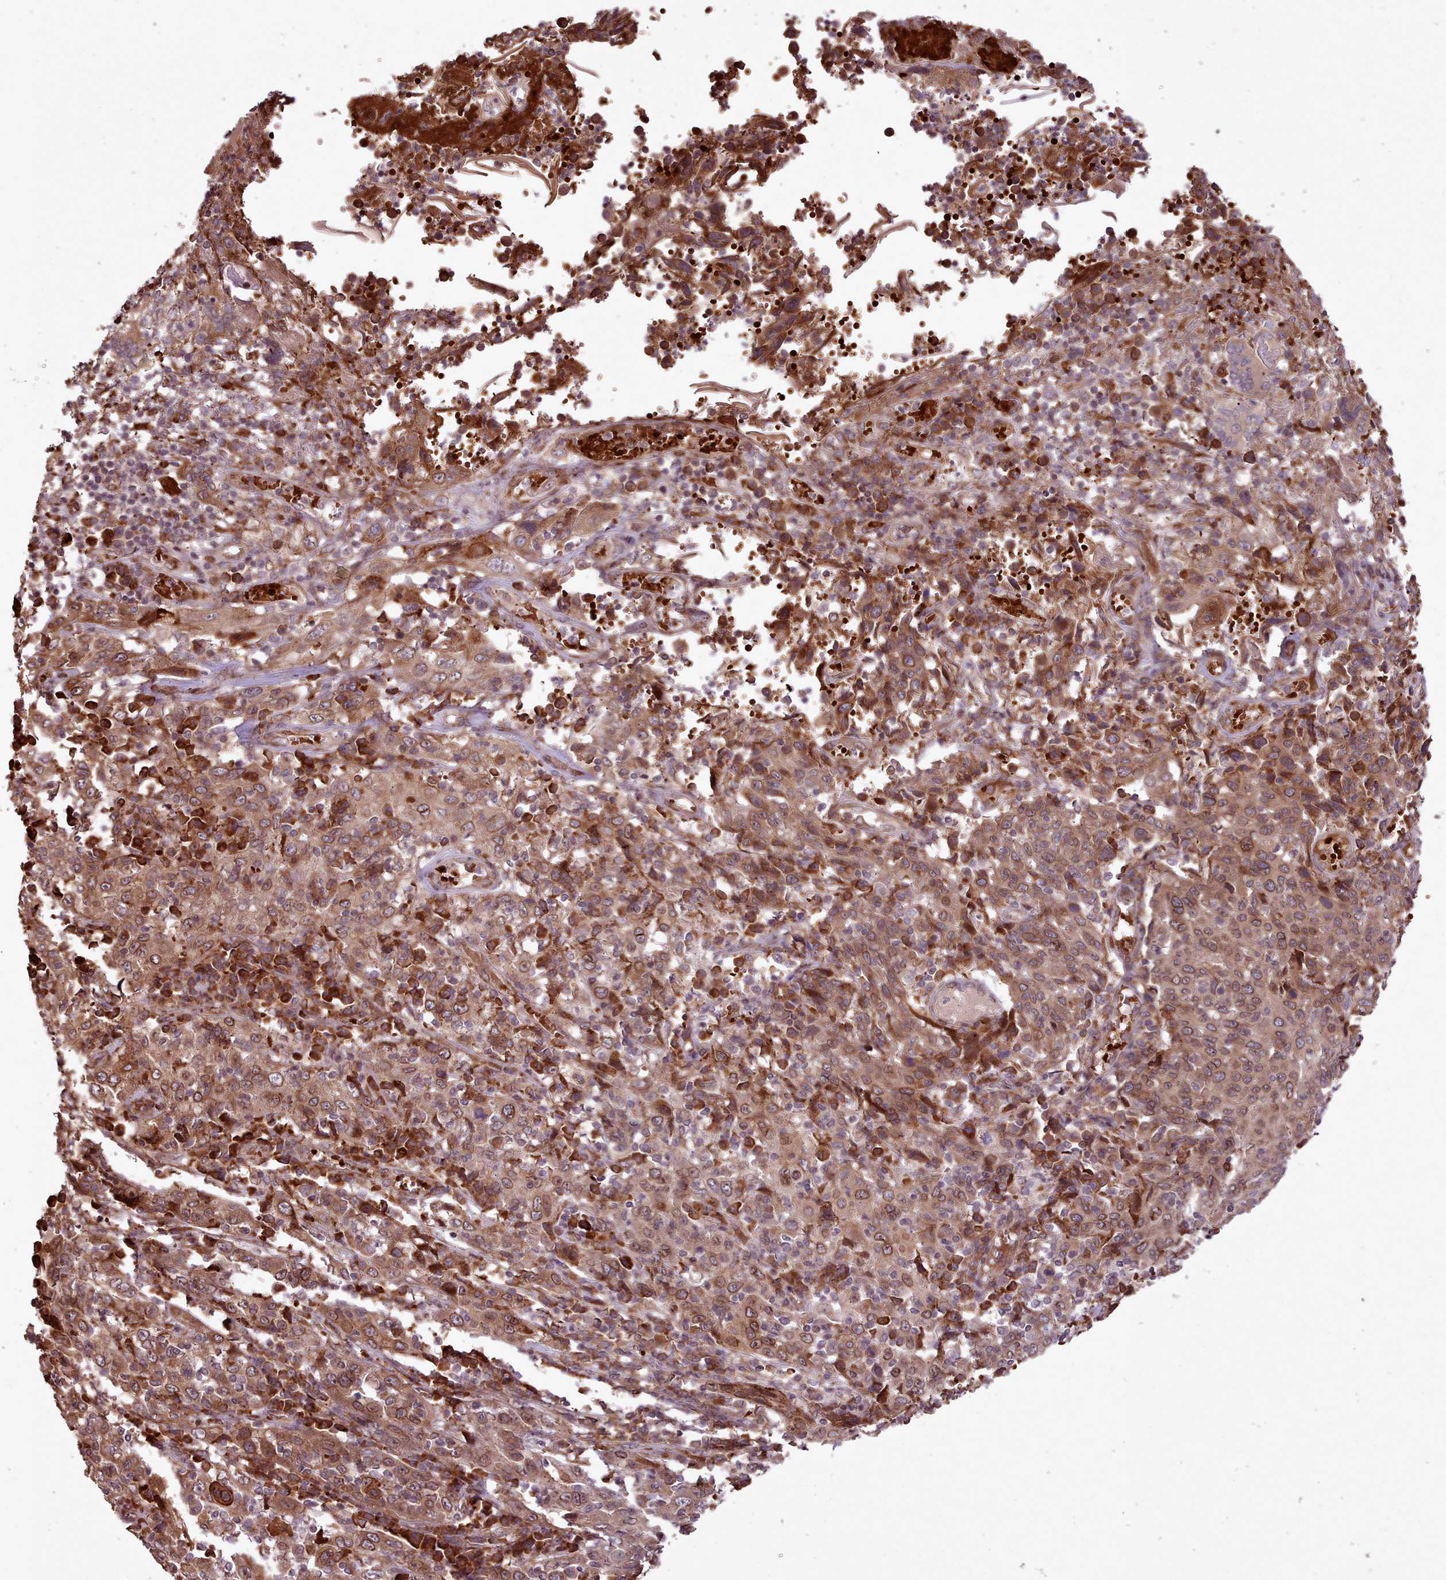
{"staining": {"intensity": "moderate", "quantity": ">75%", "location": "cytoplasmic/membranous,nuclear"}, "tissue": "cervical cancer", "cell_type": "Tumor cells", "image_type": "cancer", "snomed": [{"axis": "morphology", "description": "Squamous cell carcinoma, NOS"}, {"axis": "topography", "description": "Cervix"}], "caption": "Cervical cancer was stained to show a protein in brown. There is medium levels of moderate cytoplasmic/membranous and nuclear positivity in about >75% of tumor cells.", "gene": "CABP1", "patient": {"sex": "female", "age": 46}}